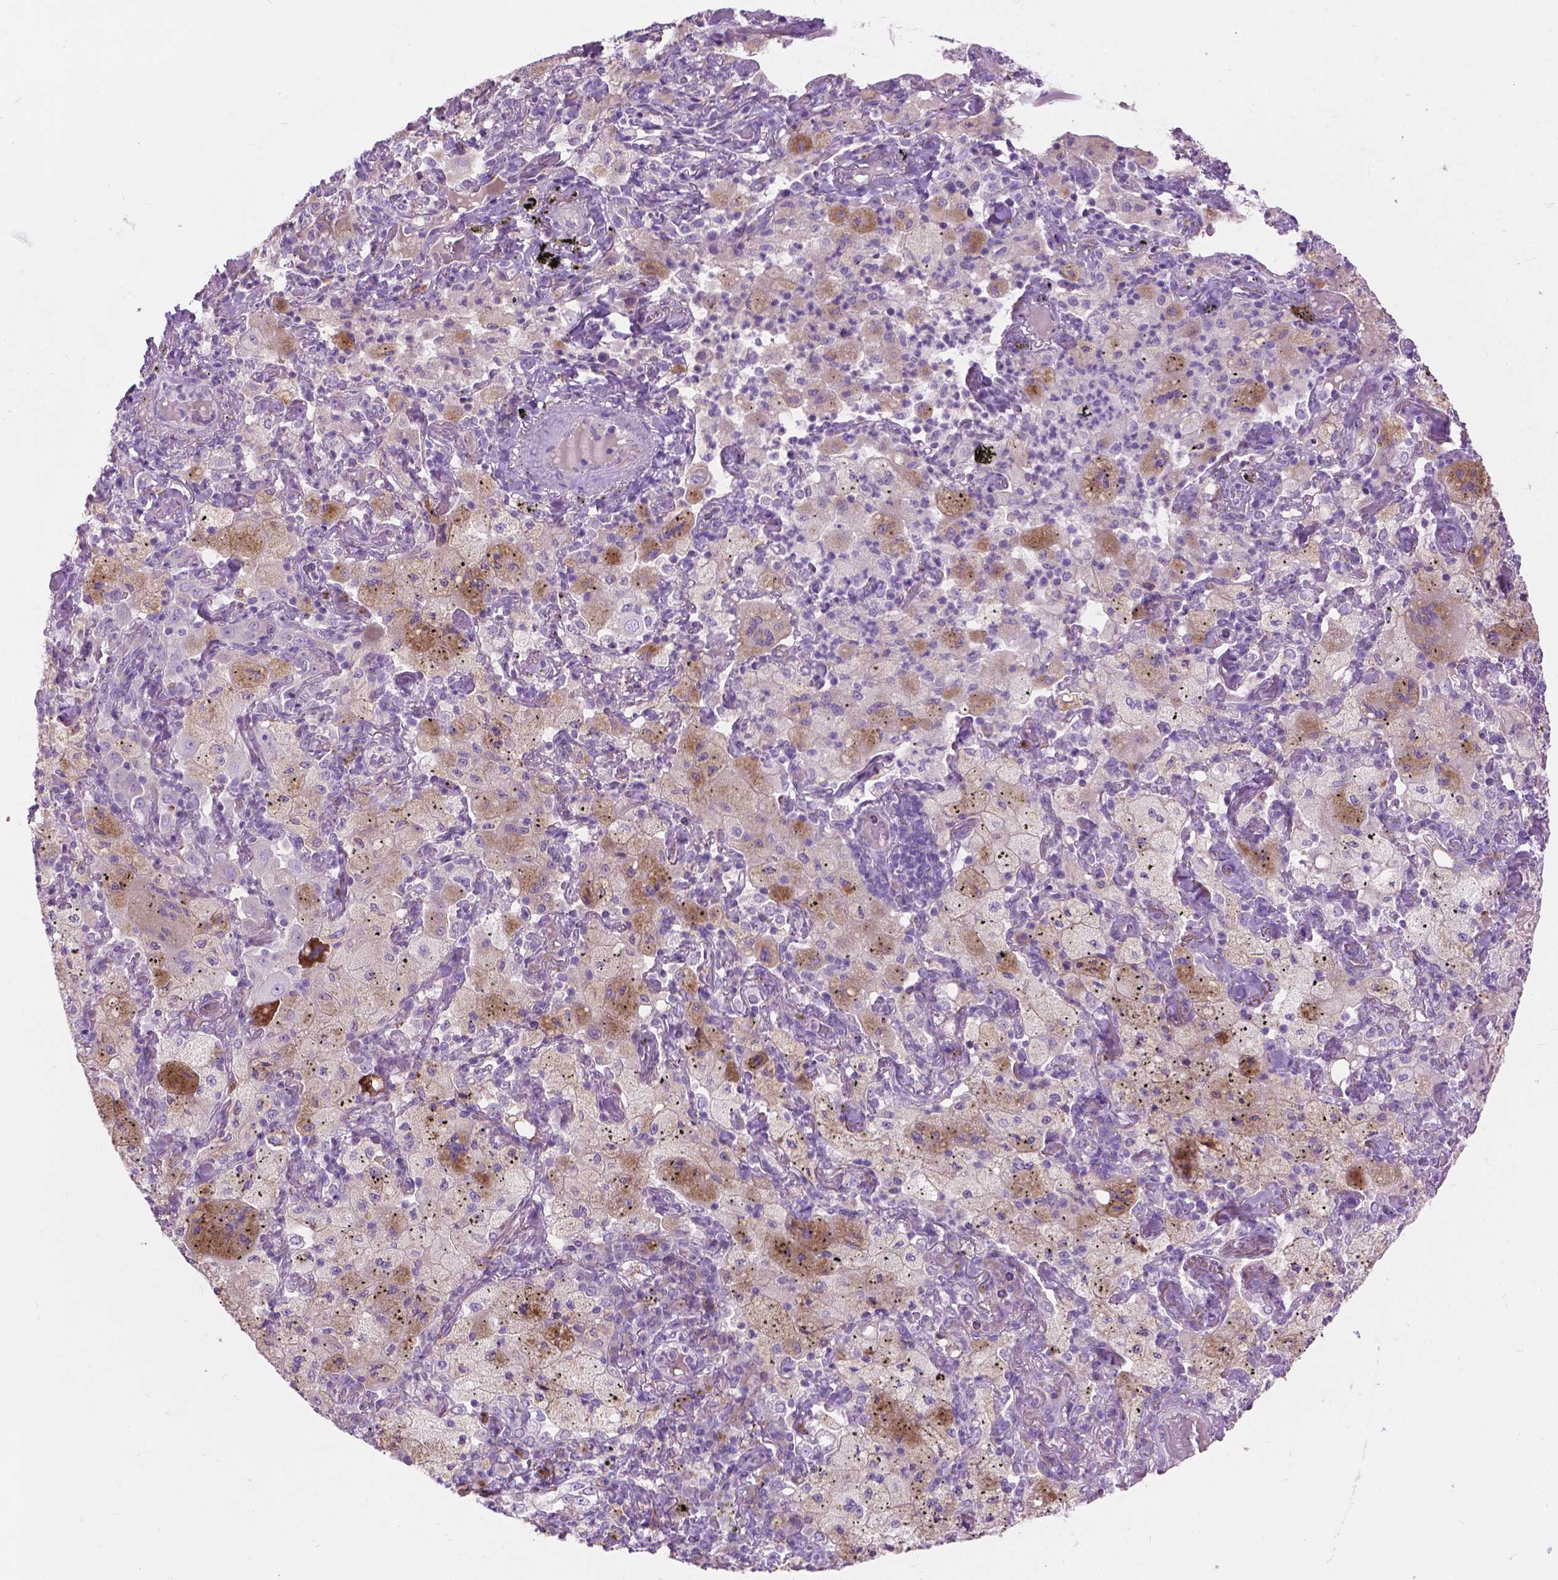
{"staining": {"intensity": "negative", "quantity": "none", "location": "none"}, "tissue": "lung cancer", "cell_type": "Tumor cells", "image_type": "cancer", "snomed": [{"axis": "morphology", "description": "Adenocarcinoma, NOS"}, {"axis": "topography", "description": "Lung"}], "caption": "This is an IHC micrograph of human lung cancer. There is no positivity in tumor cells.", "gene": "NOXO1", "patient": {"sex": "female", "age": 73}}